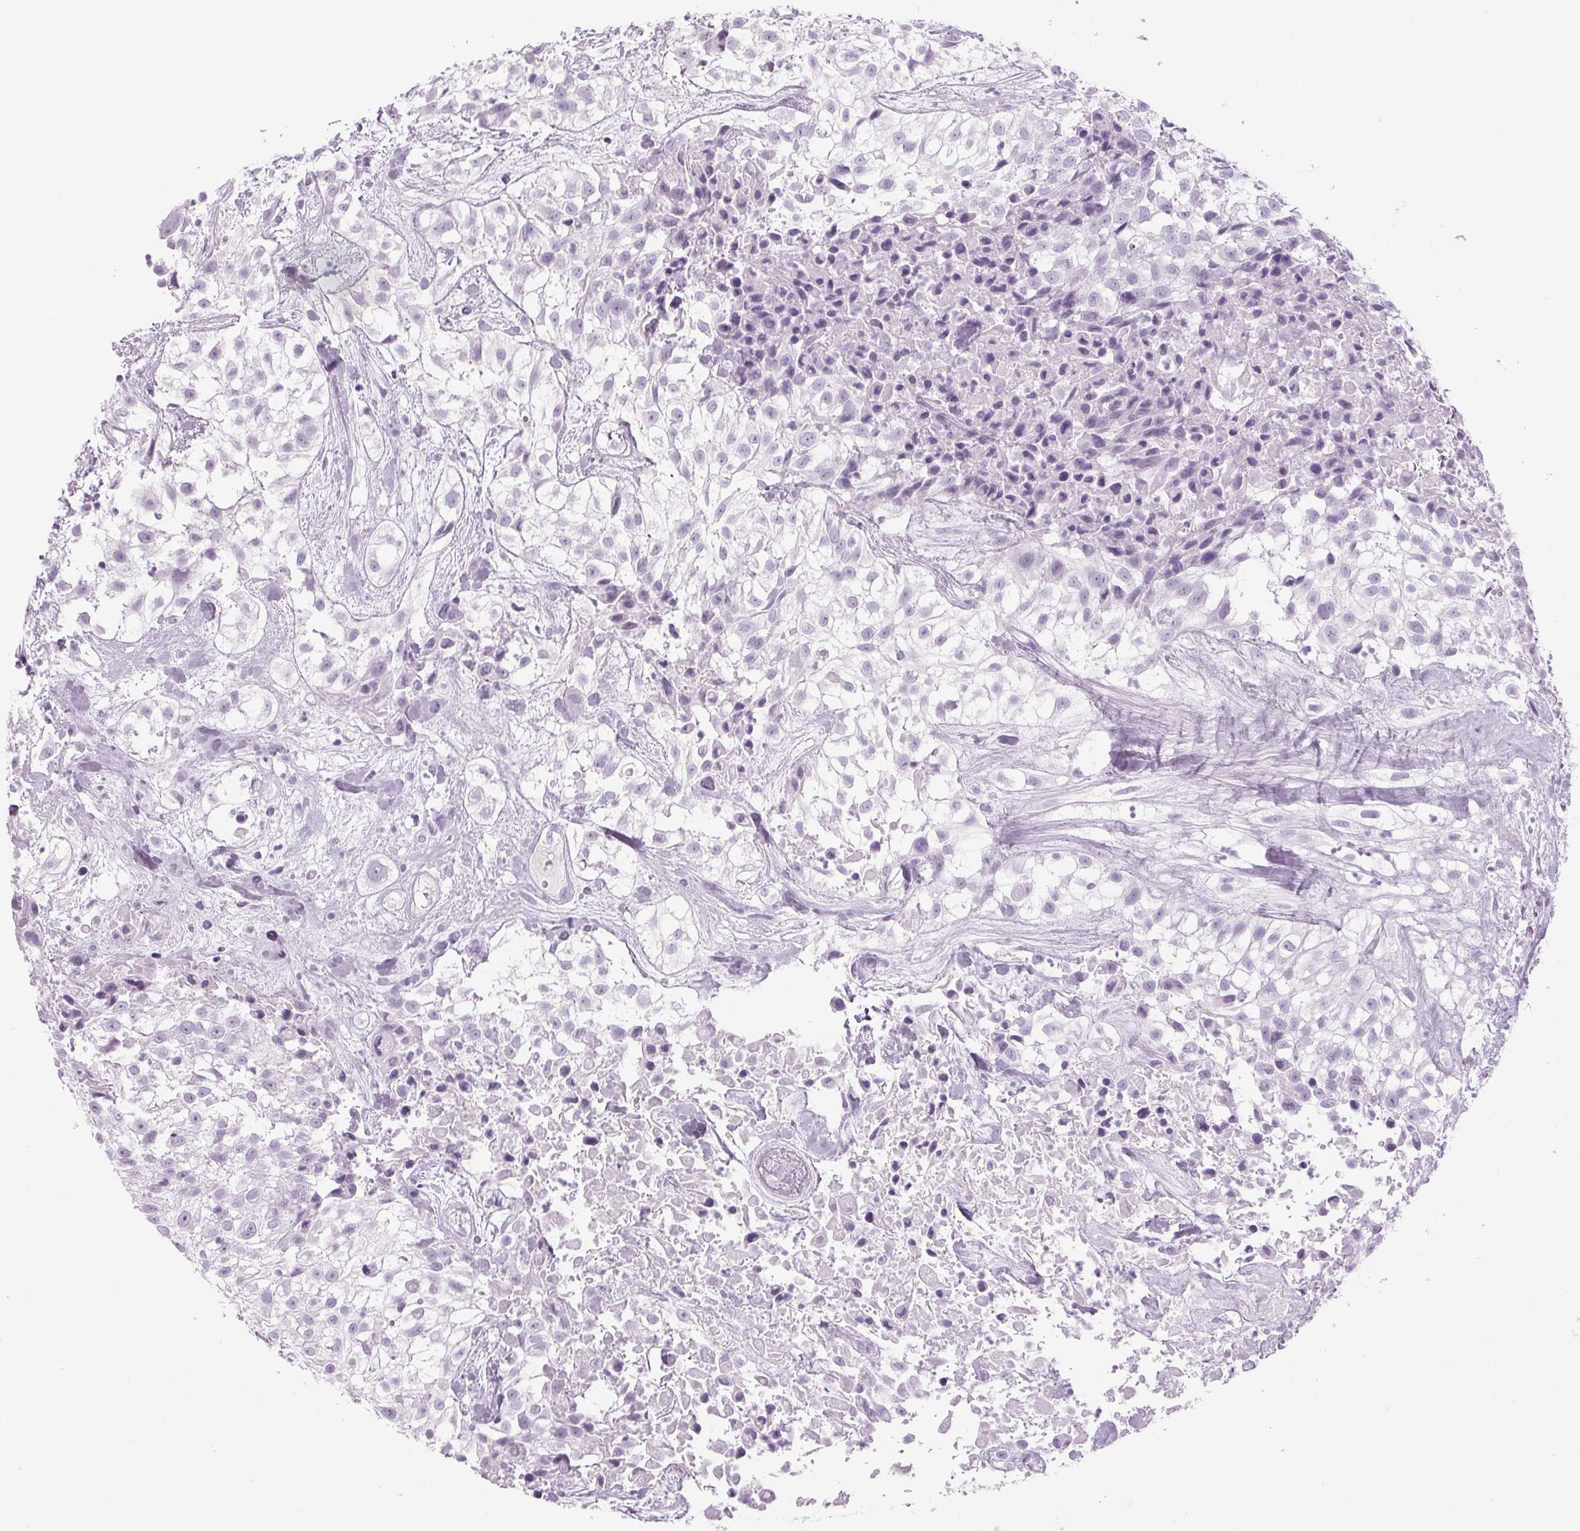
{"staining": {"intensity": "negative", "quantity": "none", "location": "none"}, "tissue": "urothelial cancer", "cell_type": "Tumor cells", "image_type": "cancer", "snomed": [{"axis": "morphology", "description": "Urothelial carcinoma, High grade"}, {"axis": "topography", "description": "Urinary bladder"}], "caption": "Protein analysis of urothelial carcinoma (high-grade) displays no significant expression in tumor cells. The staining was performed using DAB to visualize the protein expression in brown, while the nuclei were stained in blue with hematoxylin (Magnification: 20x).", "gene": "PPP1R1A", "patient": {"sex": "male", "age": 56}}